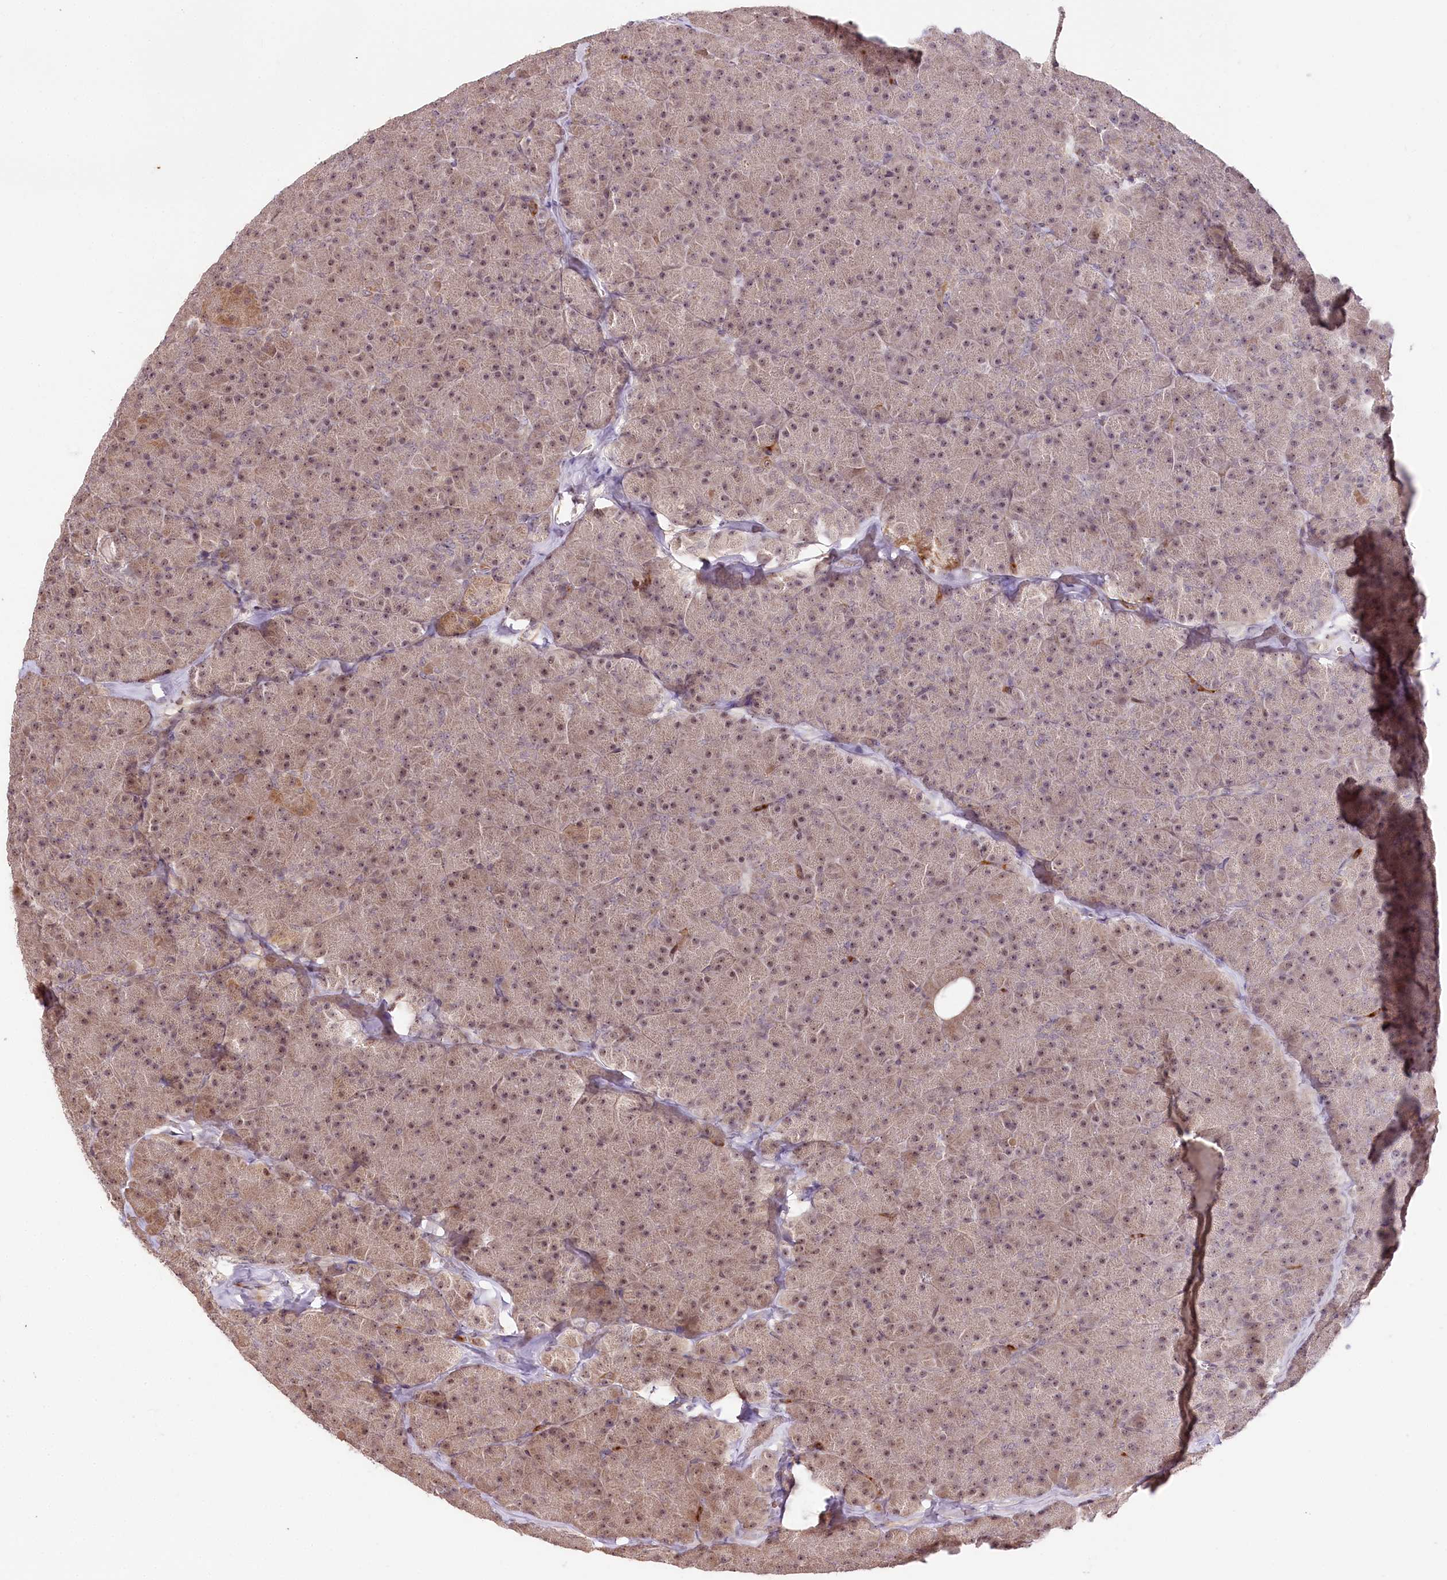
{"staining": {"intensity": "moderate", "quantity": ">75%", "location": "cytoplasmic/membranous,nuclear"}, "tissue": "pancreas", "cell_type": "Exocrine glandular cells", "image_type": "normal", "snomed": [{"axis": "morphology", "description": "Normal tissue, NOS"}, {"axis": "topography", "description": "Pancreas"}], "caption": "Protein expression analysis of unremarkable pancreas exhibits moderate cytoplasmic/membranous,nuclear positivity in about >75% of exocrine glandular cells. The protein of interest is stained brown, and the nuclei are stained in blue (DAB (3,3'-diaminobenzidine) IHC with brightfield microscopy, high magnification).", "gene": "DMP1", "patient": {"sex": "male", "age": 36}}